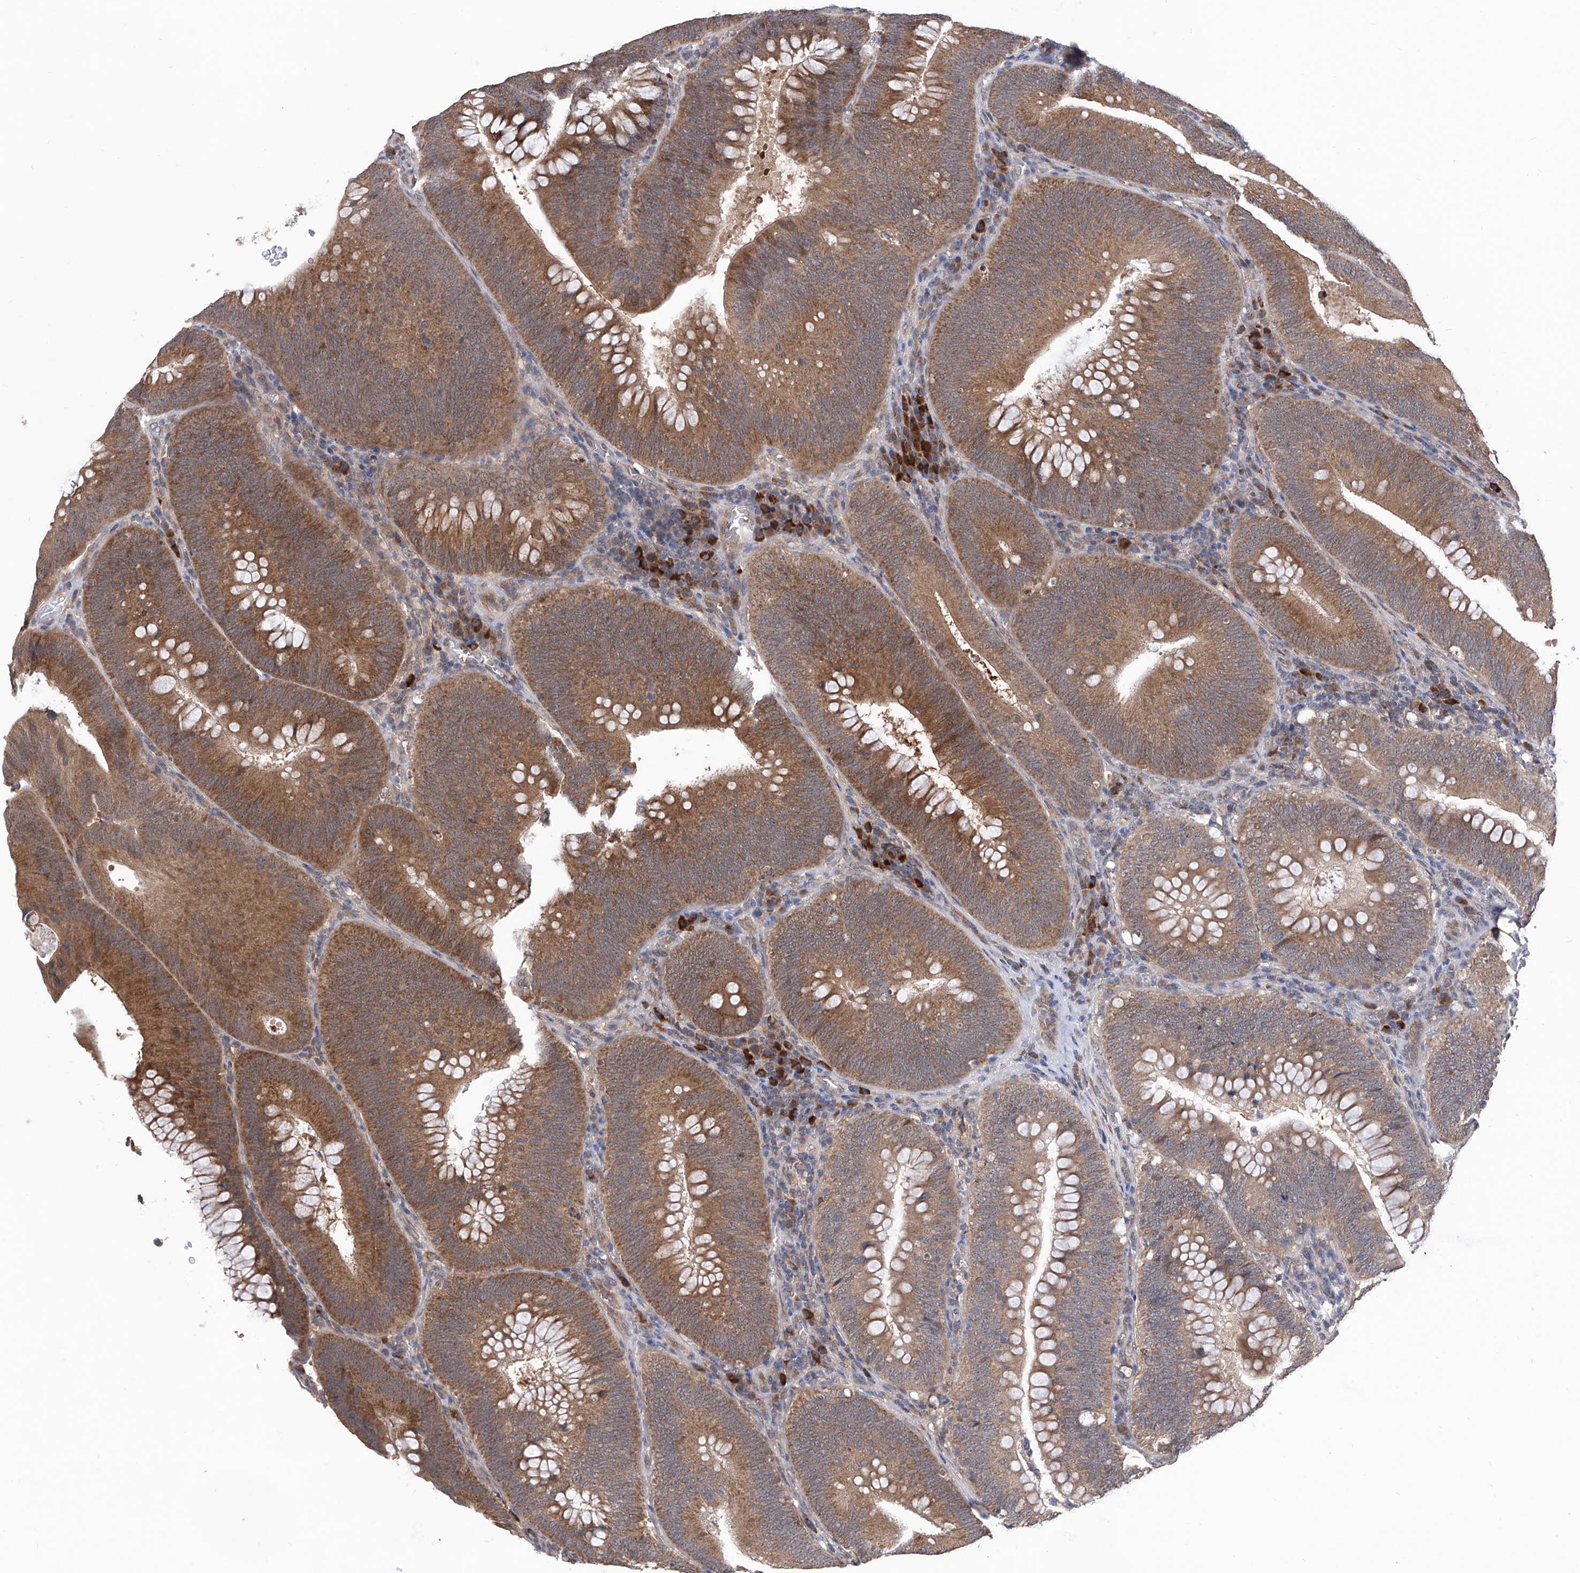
{"staining": {"intensity": "moderate", "quantity": ">75%", "location": "cytoplasmic/membranous"}, "tissue": "colorectal cancer", "cell_type": "Tumor cells", "image_type": "cancer", "snomed": [{"axis": "morphology", "description": "Normal tissue, NOS"}, {"axis": "topography", "description": "Colon"}], "caption": "The micrograph shows a brown stain indicating the presence of a protein in the cytoplasmic/membranous of tumor cells in colorectal cancer. The staining is performed using DAB brown chromogen to label protein expression. The nuclei are counter-stained blue using hematoxylin.", "gene": "USP45", "patient": {"sex": "female", "age": 82}}